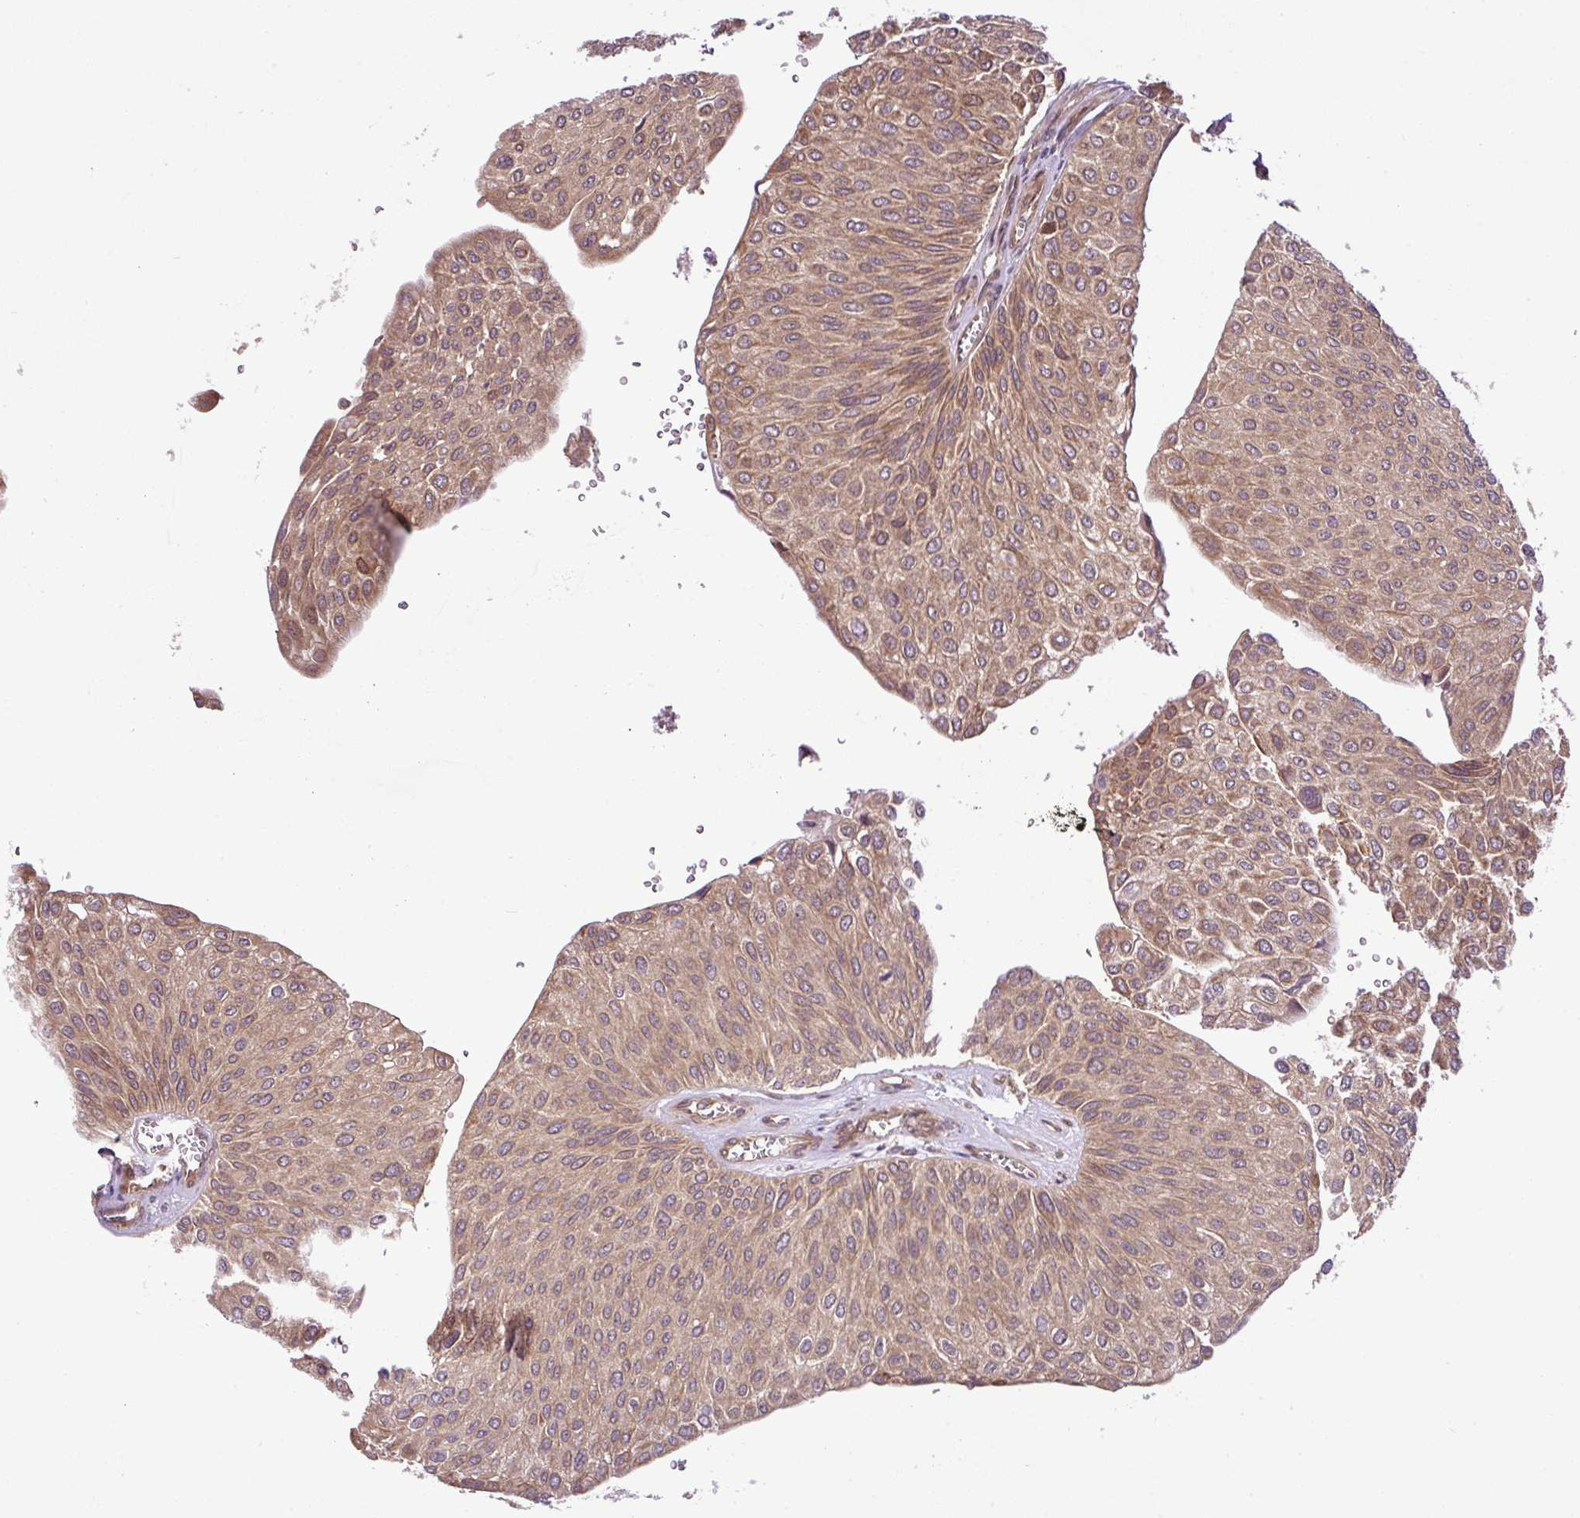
{"staining": {"intensity": "moderate", "quantity": ">75%", "location": "cytoplasmic/membranous"}, "tissue": "urothelial cancer", "cell_type": "Tumor cells", "image_type": "cancer", "snomed": [{"axis": "morphology", "description": "Urothelial carcinoma, NOS"}, {"axis": "topography", "description": "Urinary bladder"}], "caption": "IHC (DAB) staining of urothelial cancer exhibits moderate cytoplasmic/membranous protein positivity in approximately >75% of tumor cells.", "gene": "DLGAP4", "patient": {"sex": "male", "age": 67}}